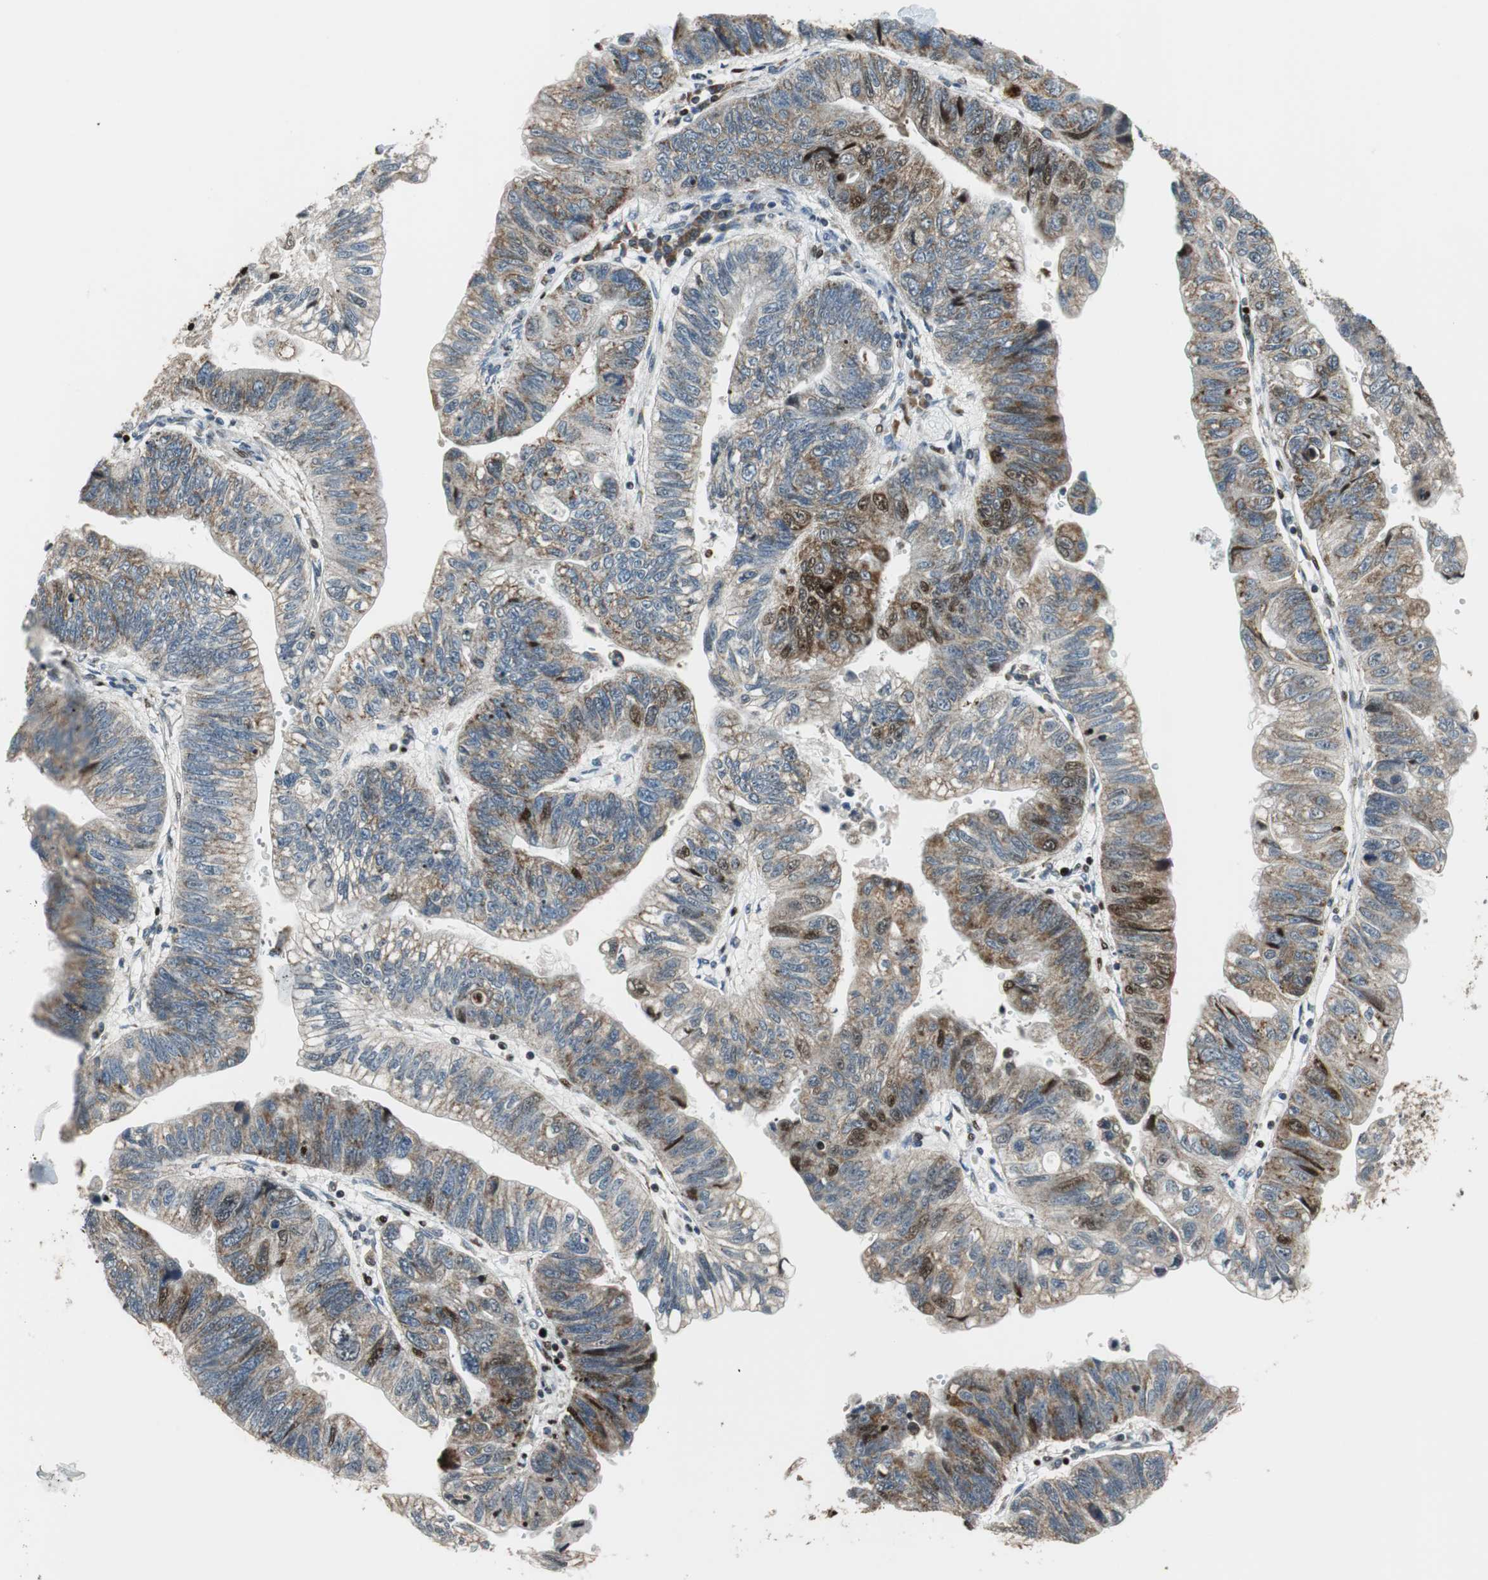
{"staining": {"intensity": "moderate", "quantity": "25%-75%", "location": "cytoplasmic/membranous,nuclear"}, "tissue": "stomach cancer", "cell_type": "Tumor cells", "image_type": "cancer", "snomed": [{"axis": "morphology", "description": "Adenocarcinoma, NOS"}, {"axis": "topography", "description": "Stomach"}], "caption": "Brown immunohistochemical staining in human stomach cancer (adenocarcinoma) exhibits moderate cytoplasmic/membranous and nuclear expression in approximately 25%-75% of tumor cells.", "gene": "HDAC1", "patient": {"sex": "male", "age": 59}}